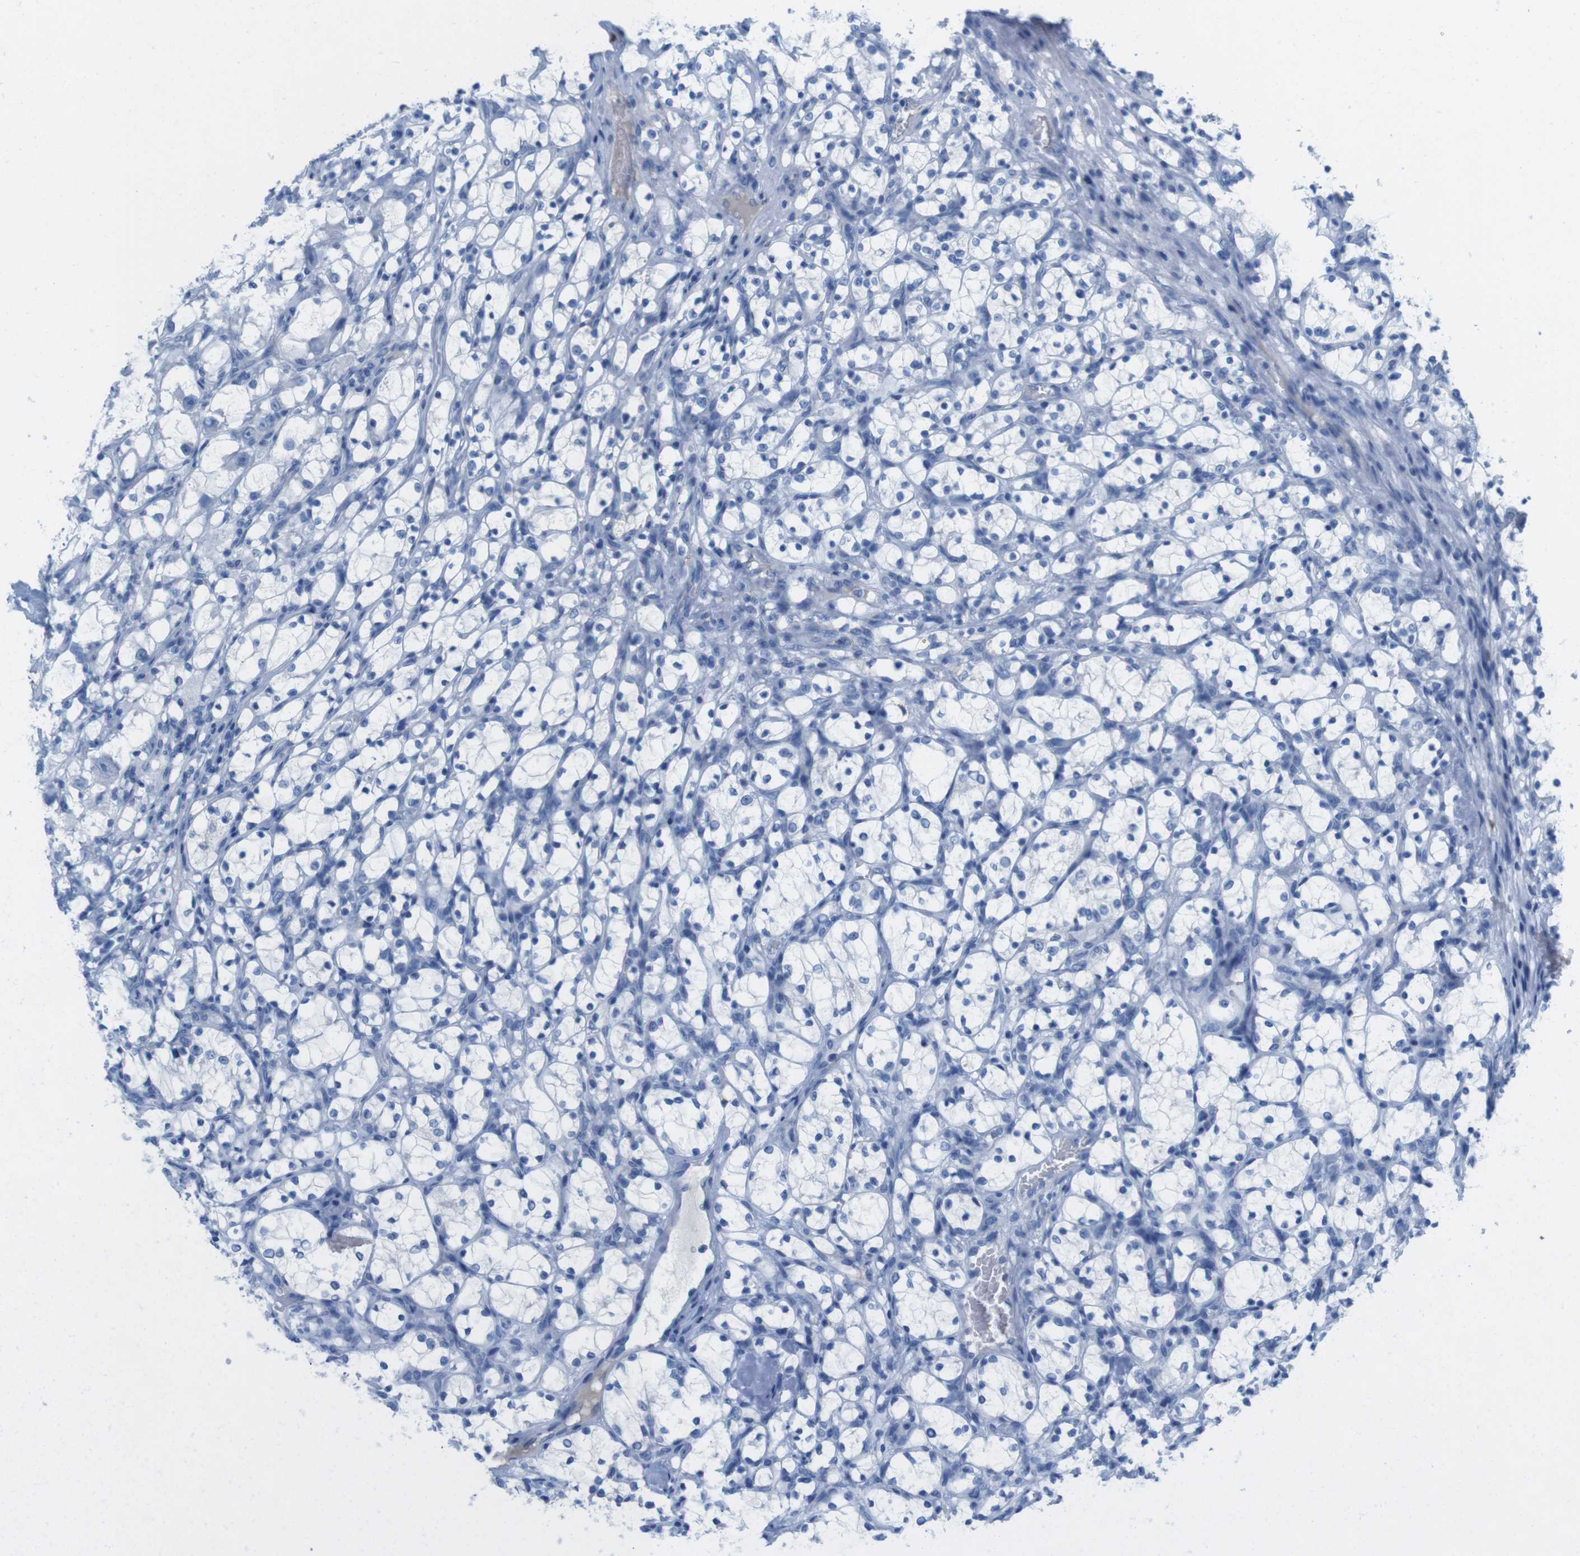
{"staining": {"intensity": "negative", "quantity": "none", "location": "none"}, "tissue": "renal cancer", "cell_type": "Tumor cells", "image_type": "cancer", "snomed": [{"axis": "morphology", "description": "Adenocarcinoma, NOS"}, {"axis": "topography", "description": "Kidney"}], "caption": "Human renal adenocarcinoma stained for a protein using IHC reveals no staining in tumor cells.", "gene": "GAP43", "patient": {"sex": "female", "age": 69}}